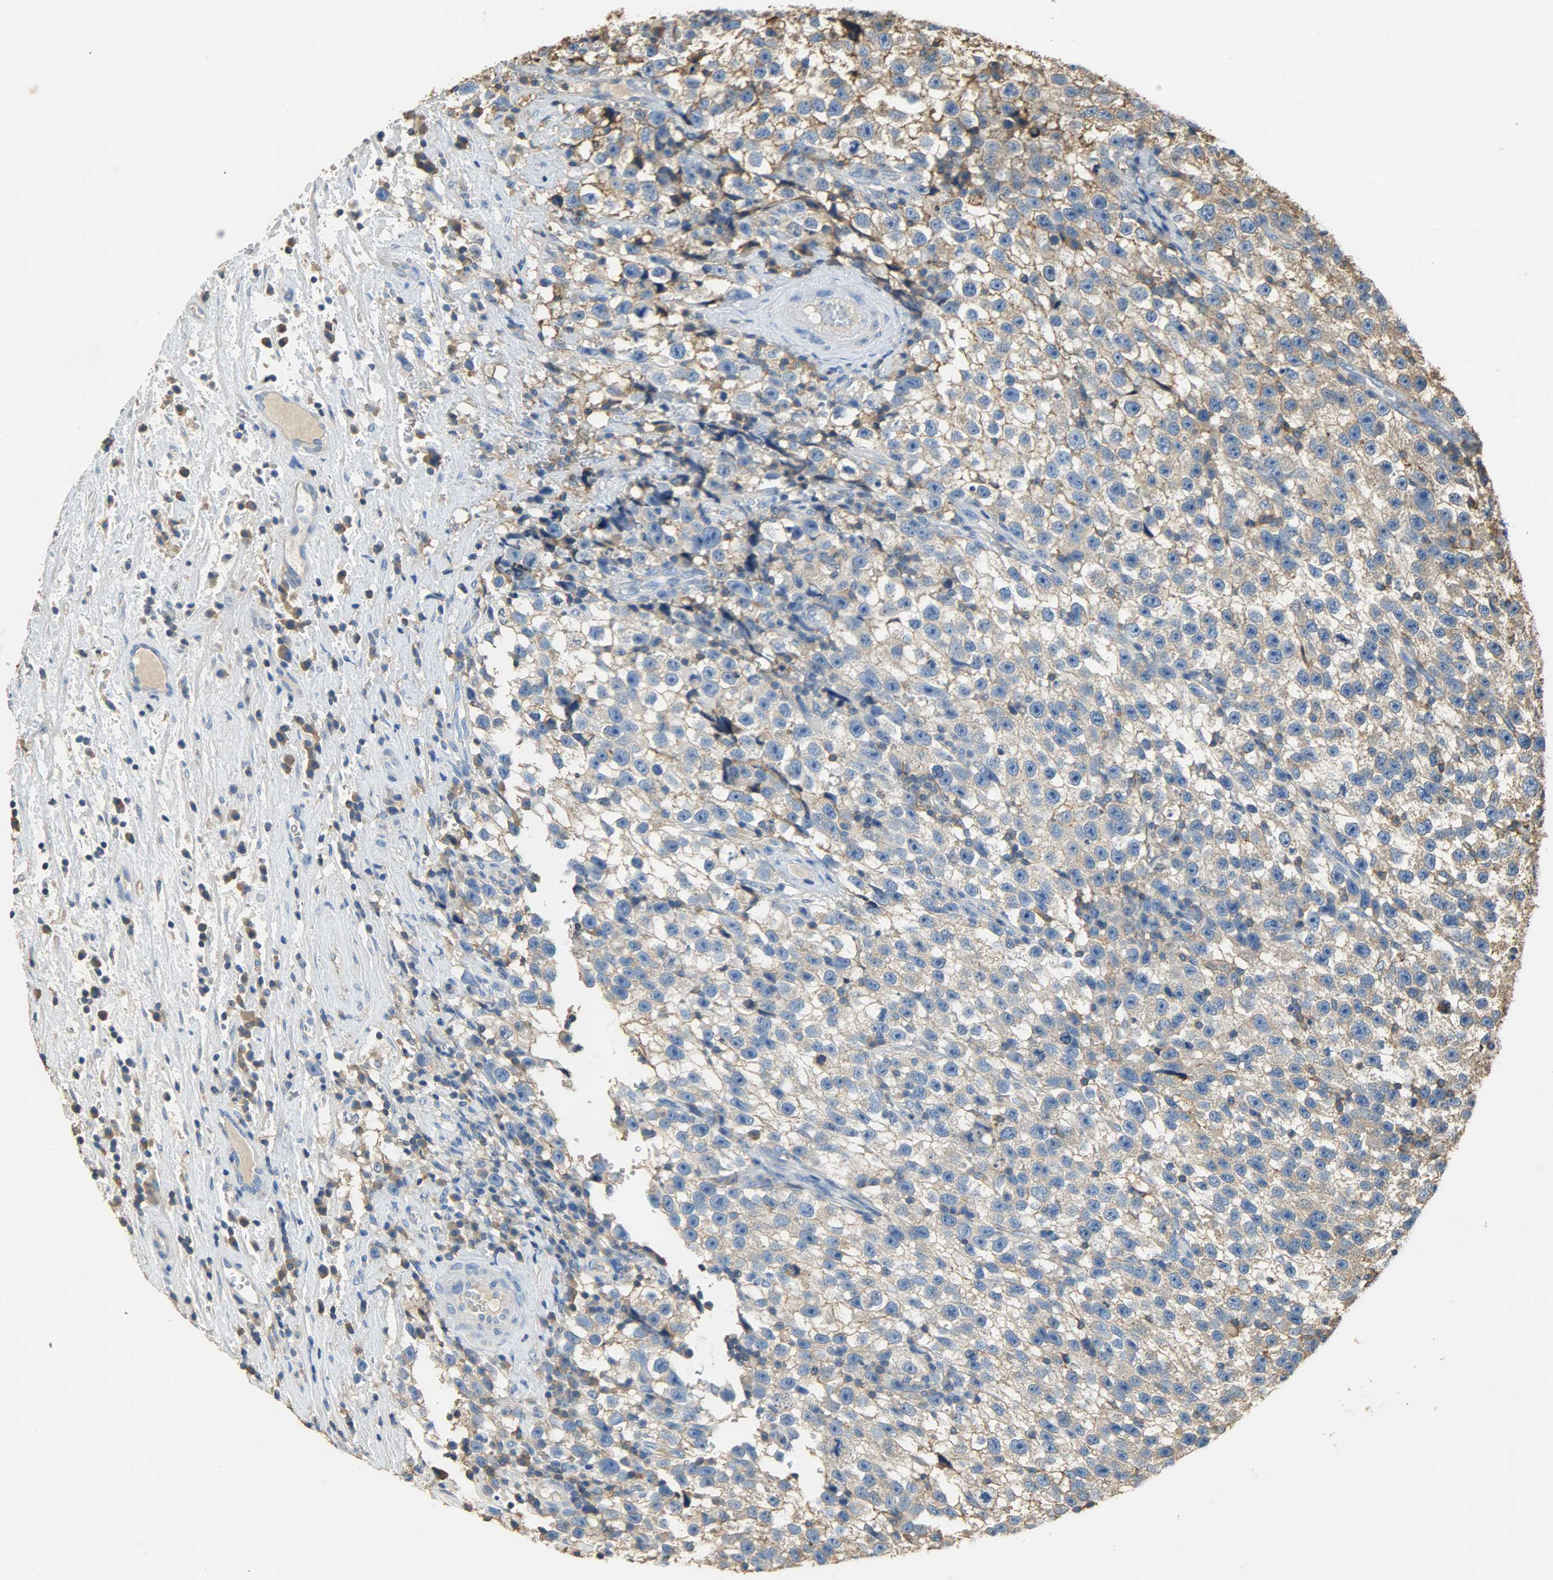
{"staining": {"intensity": "negative", "quantity": "none", "location": "none"}, "tissue": "testis cancer", "cell_type": "Tumor cells", "image_type": "cancer", "snomed": [{"axis": "morphology", "description": "Seminoma, NOS"}, {"axis": "topography", "description": "Testis"}], "caption": "Image shows no protein positivity in tumor cells of testis cancer (seminoma) tissue.", "gene": "ANXA6", "patient": {"sex": "male", "age": 33}}